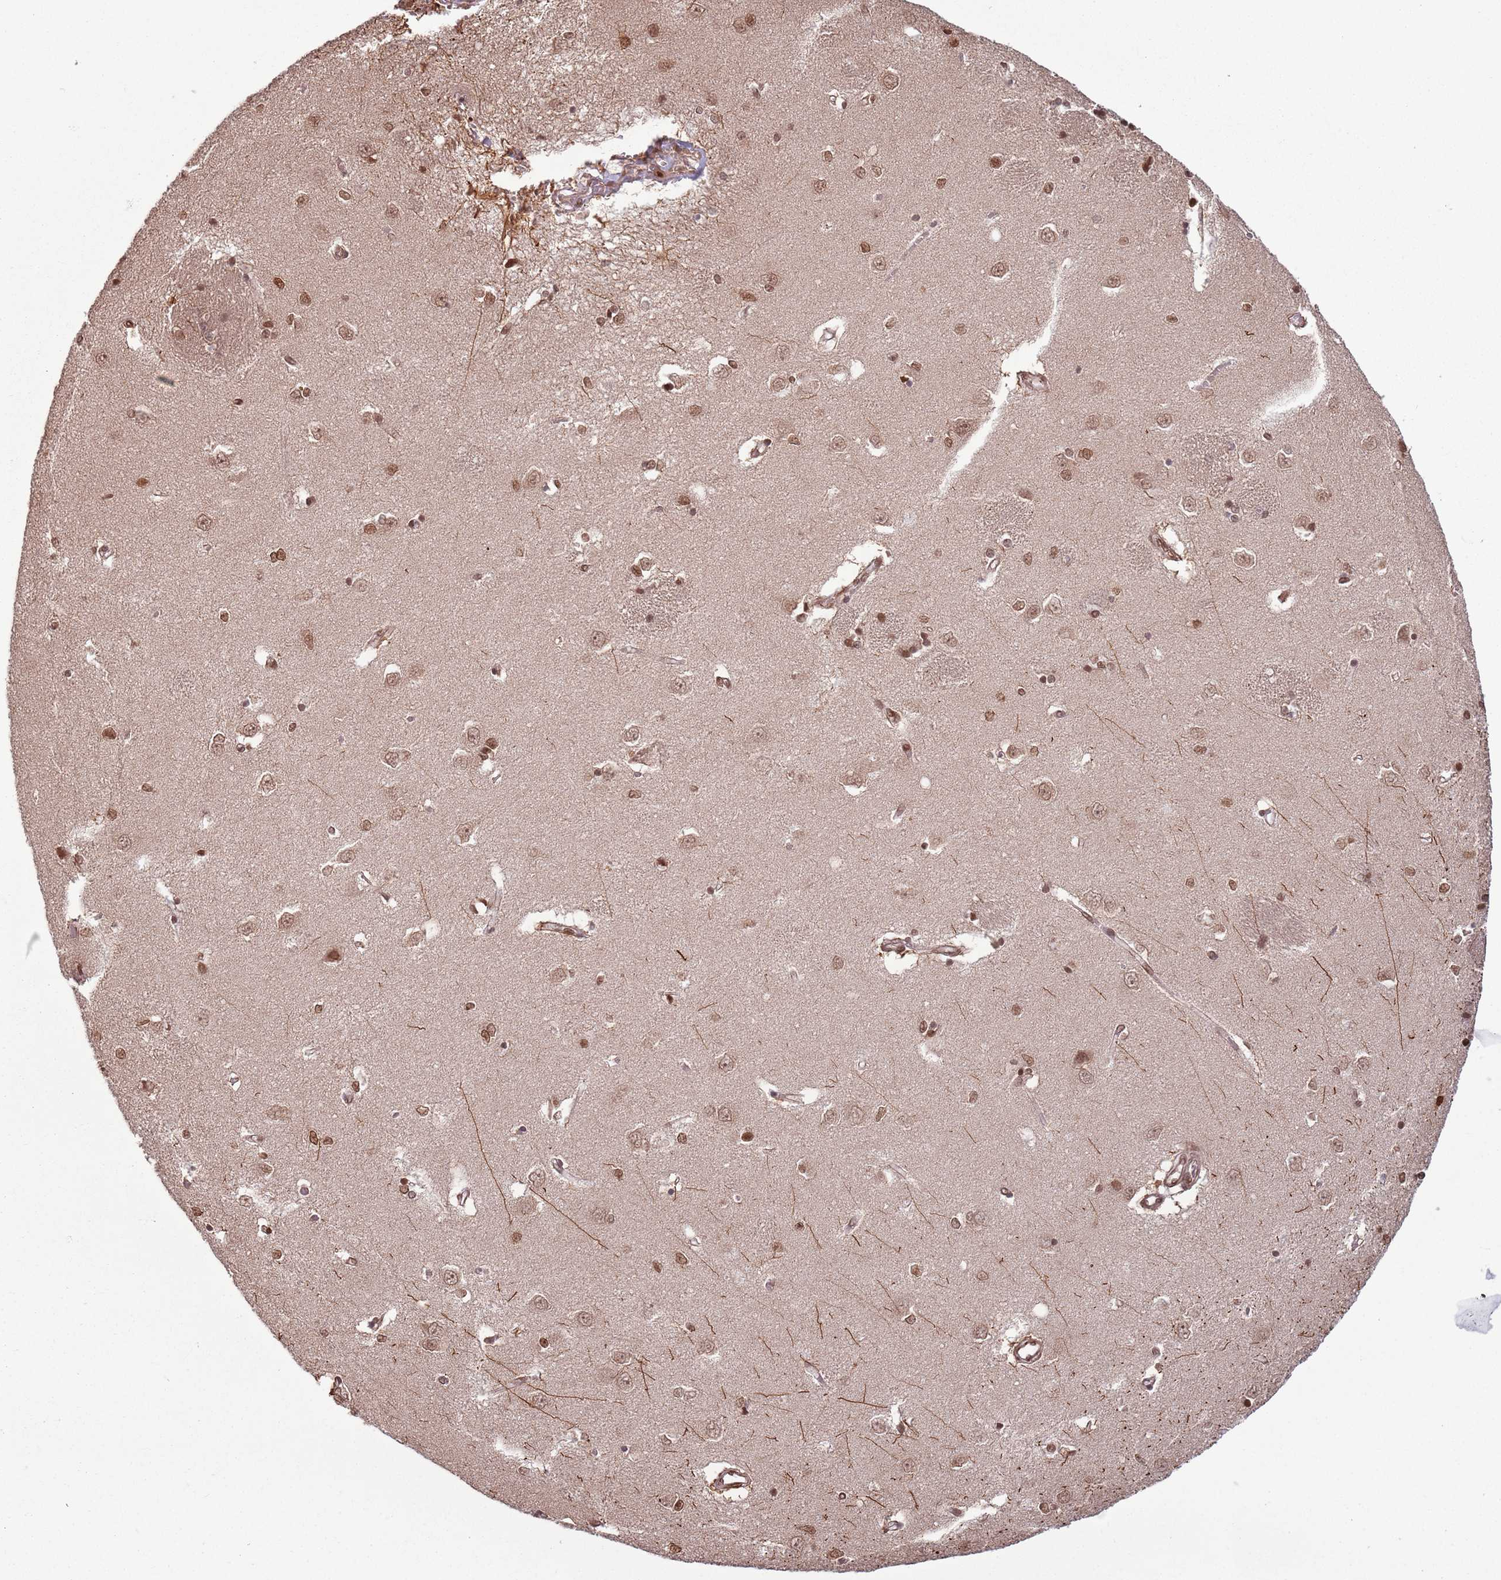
{"staining": {"intensity": "moderate", "quantity": "25%-75%", "location": "cytoplasmic/membranous,nuclear"}, "tissue": "caudate", "cell_type": "Glial cells", "image_type": "normal", "snomed": [{"axis": "morphology", "description": "Normal tissue, NOS"}, {"axis": "topography", "description": "Lateral ventricle wall"}], "caption": "Immunohistochemistry (IHC) staining of normal caudate, which demonstrates medium levels of moderate cytoplasmic/membranous,nuclear expression in approximately 25%-75% of glial cells indicating moderate cytoplasmic/membranous,nuclear protein staining. The staining was performed using DAB (brown) for protein detection and nuclei were counterstained in hematoxylin (blue).", "gene": "CCDC154", "patient": {"sex": "male", "age": 37}}